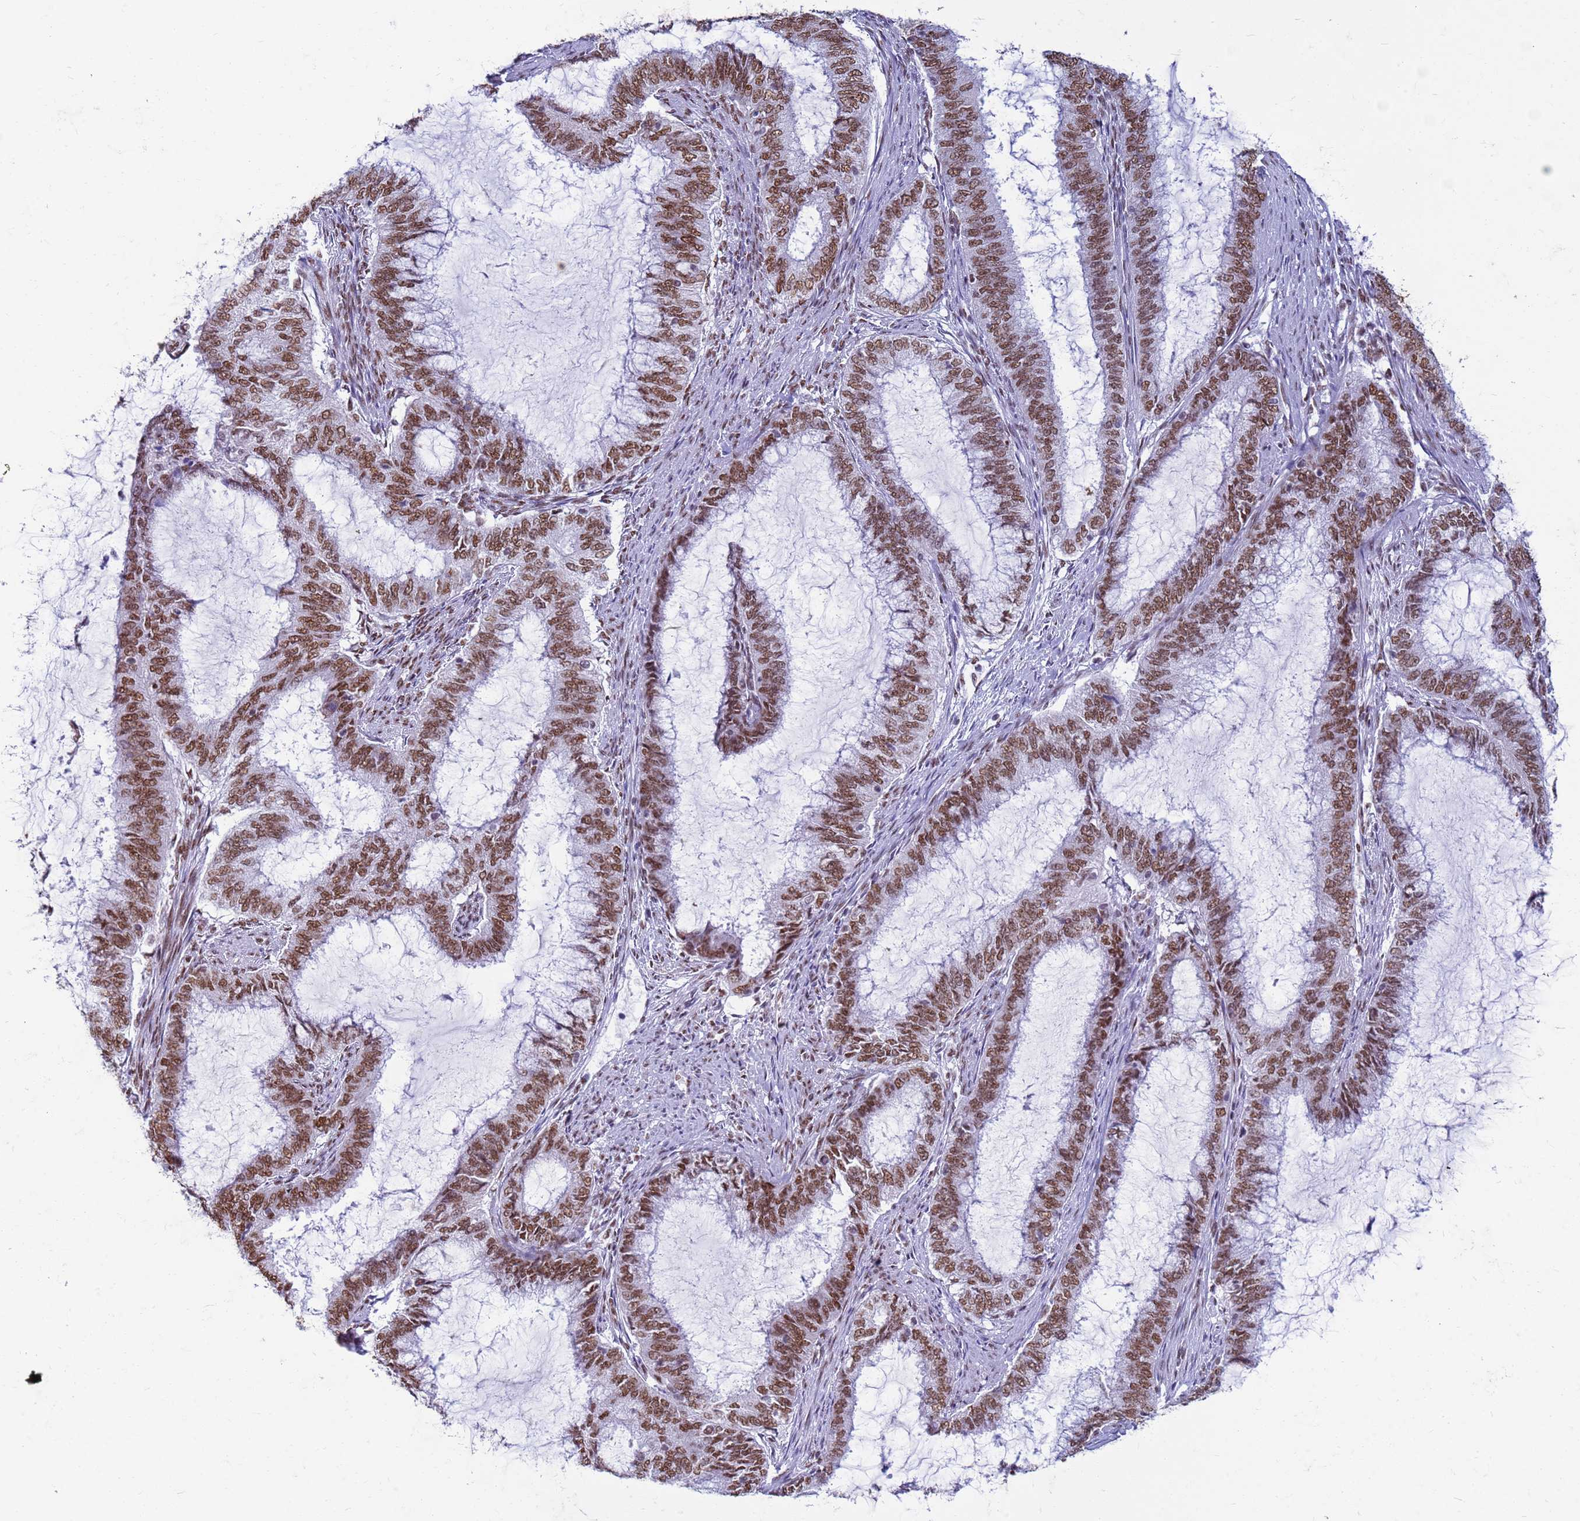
{"staining": {"intensity": "moderate", "quantity": ">75%", "location": "nuclear"}, "tissue": "endometrial cancer", "cell_type": "Tumor cells", "image_type": "cancer", "snomed": [{"axis": "morphology", "description": "Adenocarcinoma, NOS"}, {"axis": "topography", "description": "Endometrium"}], "caption": "Immunohistochemical staining of human adenocarcinoma (endometrial) demonstrates moderate nuclear protein positivity in approximately >75% of tumor cells.", "gene": "FAM170B", "patient": {"sex": "female", "age": 51}}